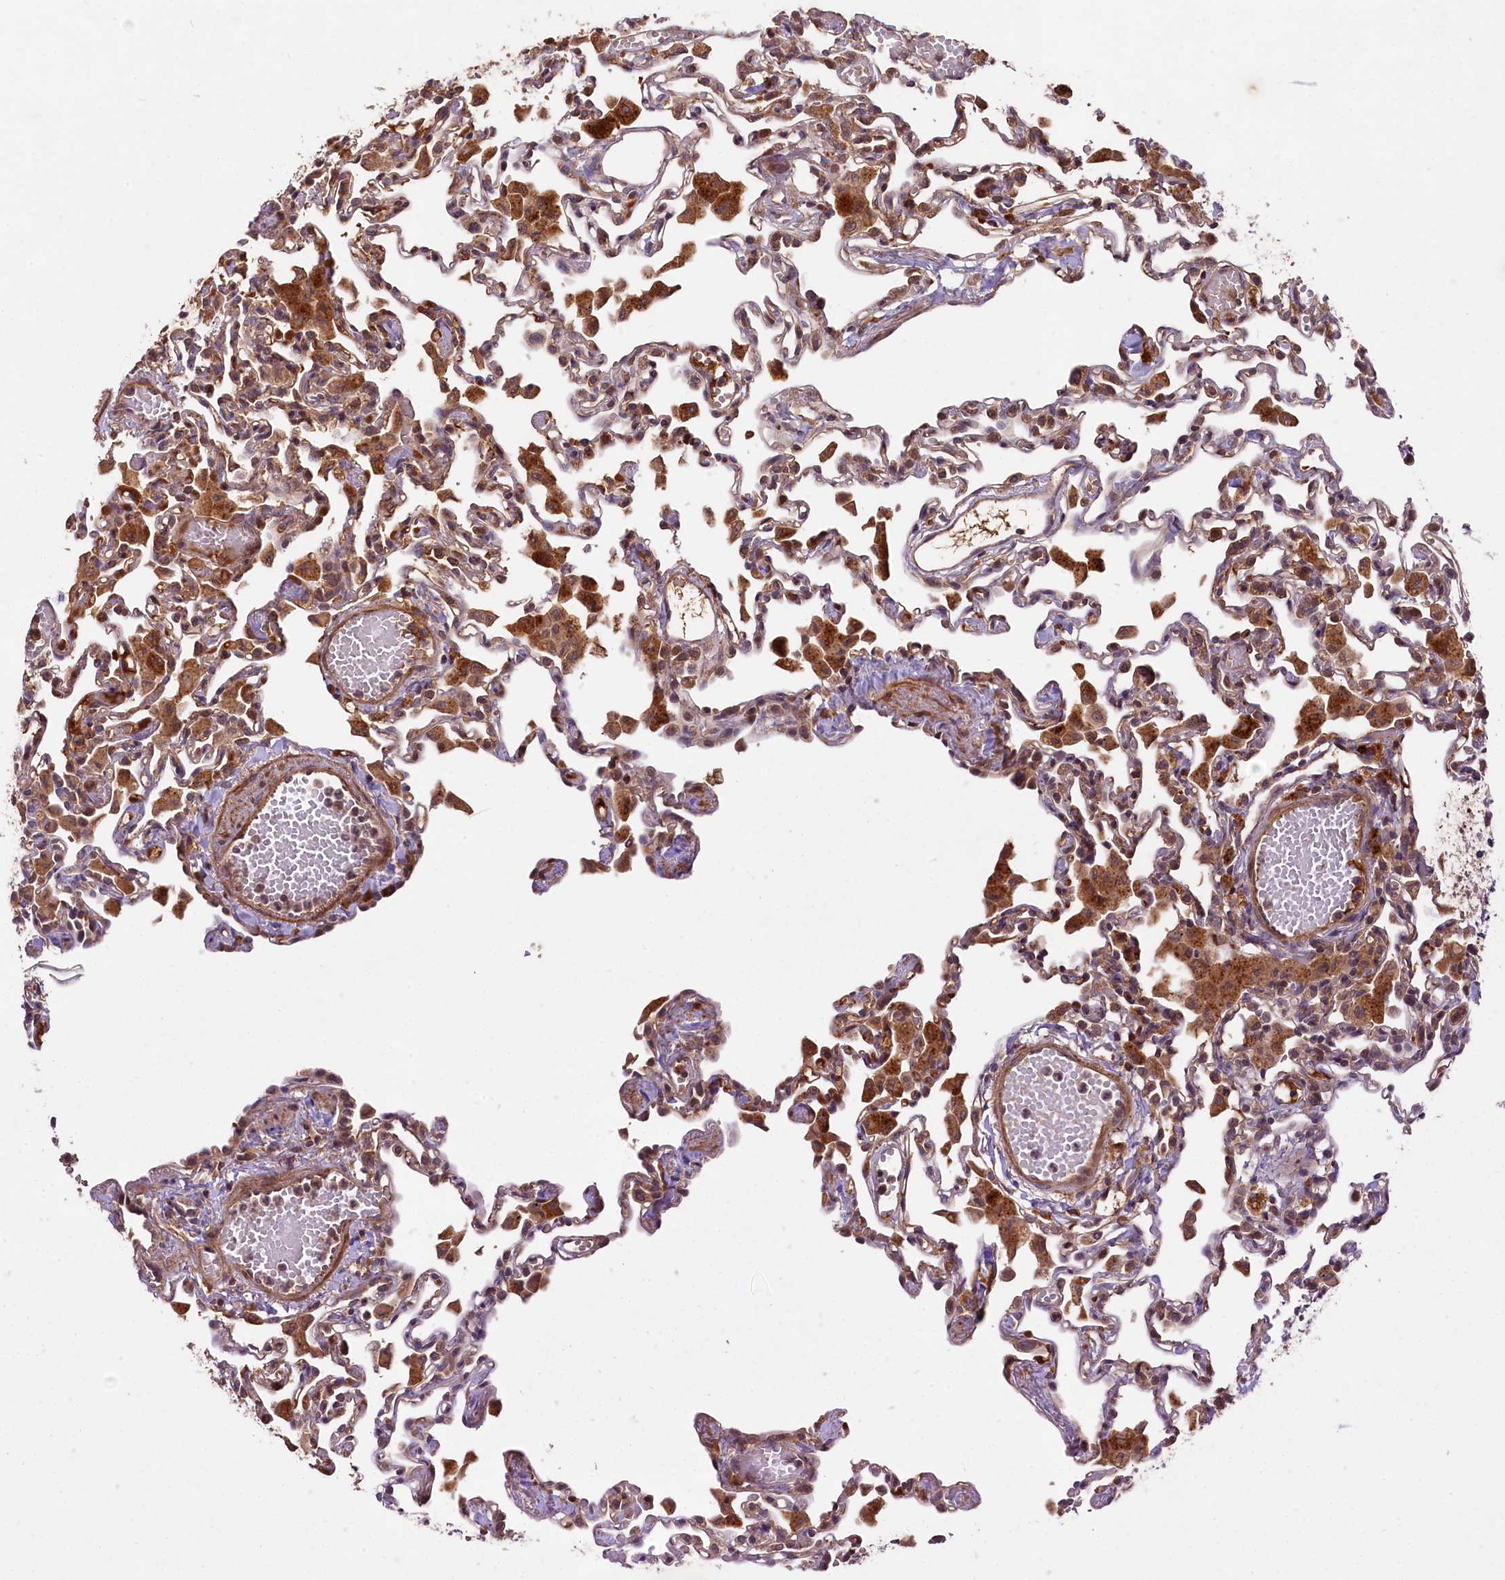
{"staining": {"intensity": "moderate", "quantity": "25%-75%", "location": "cytoplasmic/membranous"}, "tissue": "lung", "cell_type": "Alveolar cells", "image_type": "normal", "snomed": [{"axis": "morphology", "description": "Normal tissue, NOS"}, {"axis": "topography", "description": "Bronchus"}, {"axis": "topography", "description": "Lung"}], "caption": "This is a histology image of IHC staining of normal lung, which shows moderate expression in the cytoplasmic/membranous of alveolar cells.", "gene": "MCF2L2", "patient": {"sex": "female", "age": 49}}